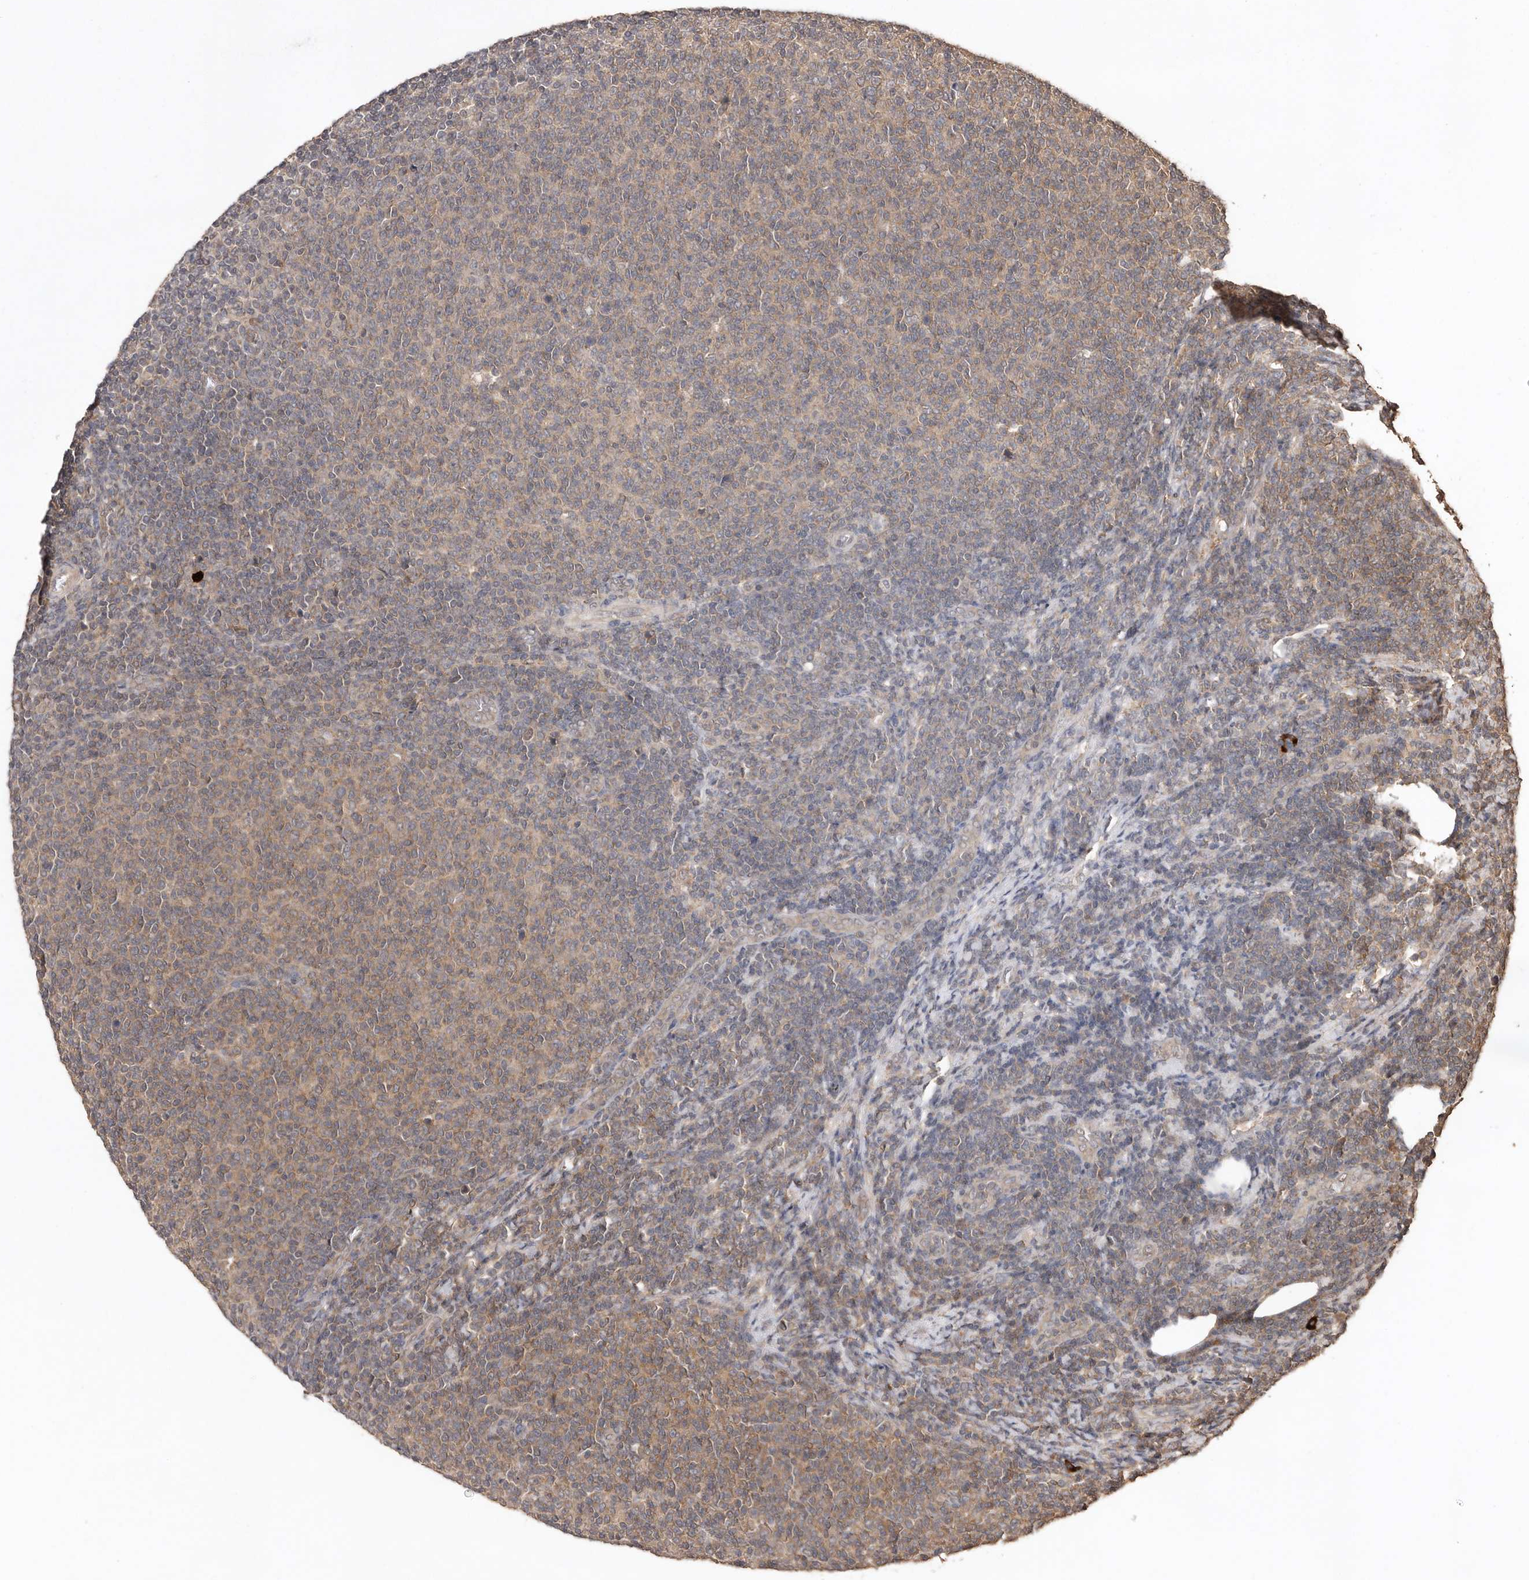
{"staining": {"intensity": "weak", "quantity": "25%-75%", "location": "cytoplasmic/membranous"}, "tissue": "lymphoma", "cell_type": "Tumor cells", "image_type": "cancer", "snomed": [{"axis": "morphology", "description": "Malignant lymphoma, non-Hodgkin's type, Low grade"}, {"axis": "topography", "description": "Lymph node"}], "caption": "Weak cytoplasmic/membranous positivity for a protein is identified in approximately 25%-75% of tumor cells of lymphoma using IHC.", "gene": "RWDD1", "patient": {"sex": "male", "age": 66}}